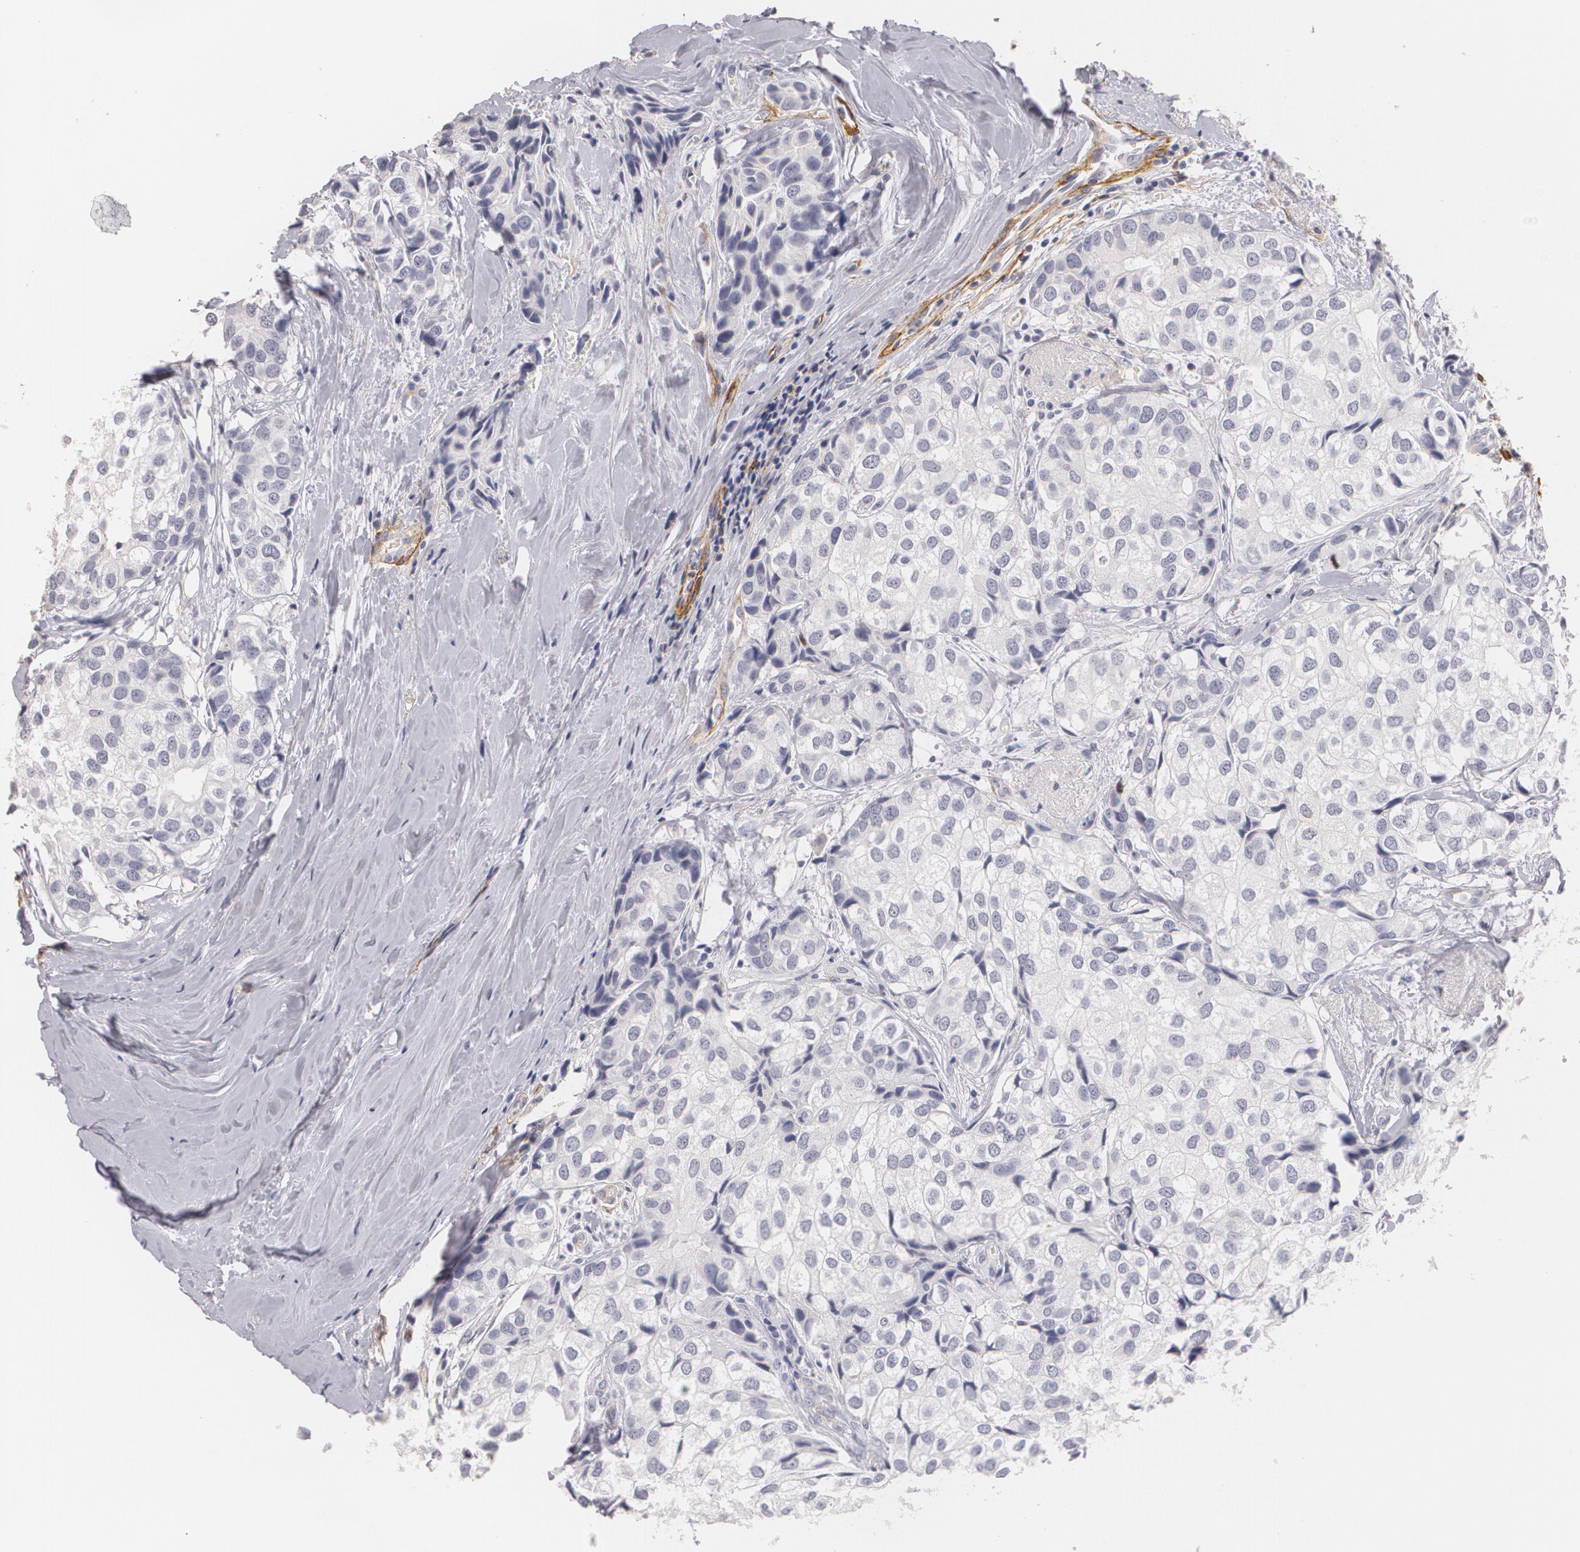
{"staining": {"intensity": "negative", "quantity": "none", "location": "none"}, "tissue": "breast cancer", "cell_type": "Tumor cells", "image_type": "cancer", "snomed": [{"axis": "morphology", "description": "Duct carcinoma"}, {"axis": "topography", "description": "Breast"}], "caption": "Protein analysis of breast infiltrating ductal carcinoma exhibits no significant positivity in tumor cells. (Brightfield microscopy of DAB (3,3'-diaminobenzidine) IHC at high magnification).", "gene": "NGFR", "patient": {"sex": "female", "age": 68}}